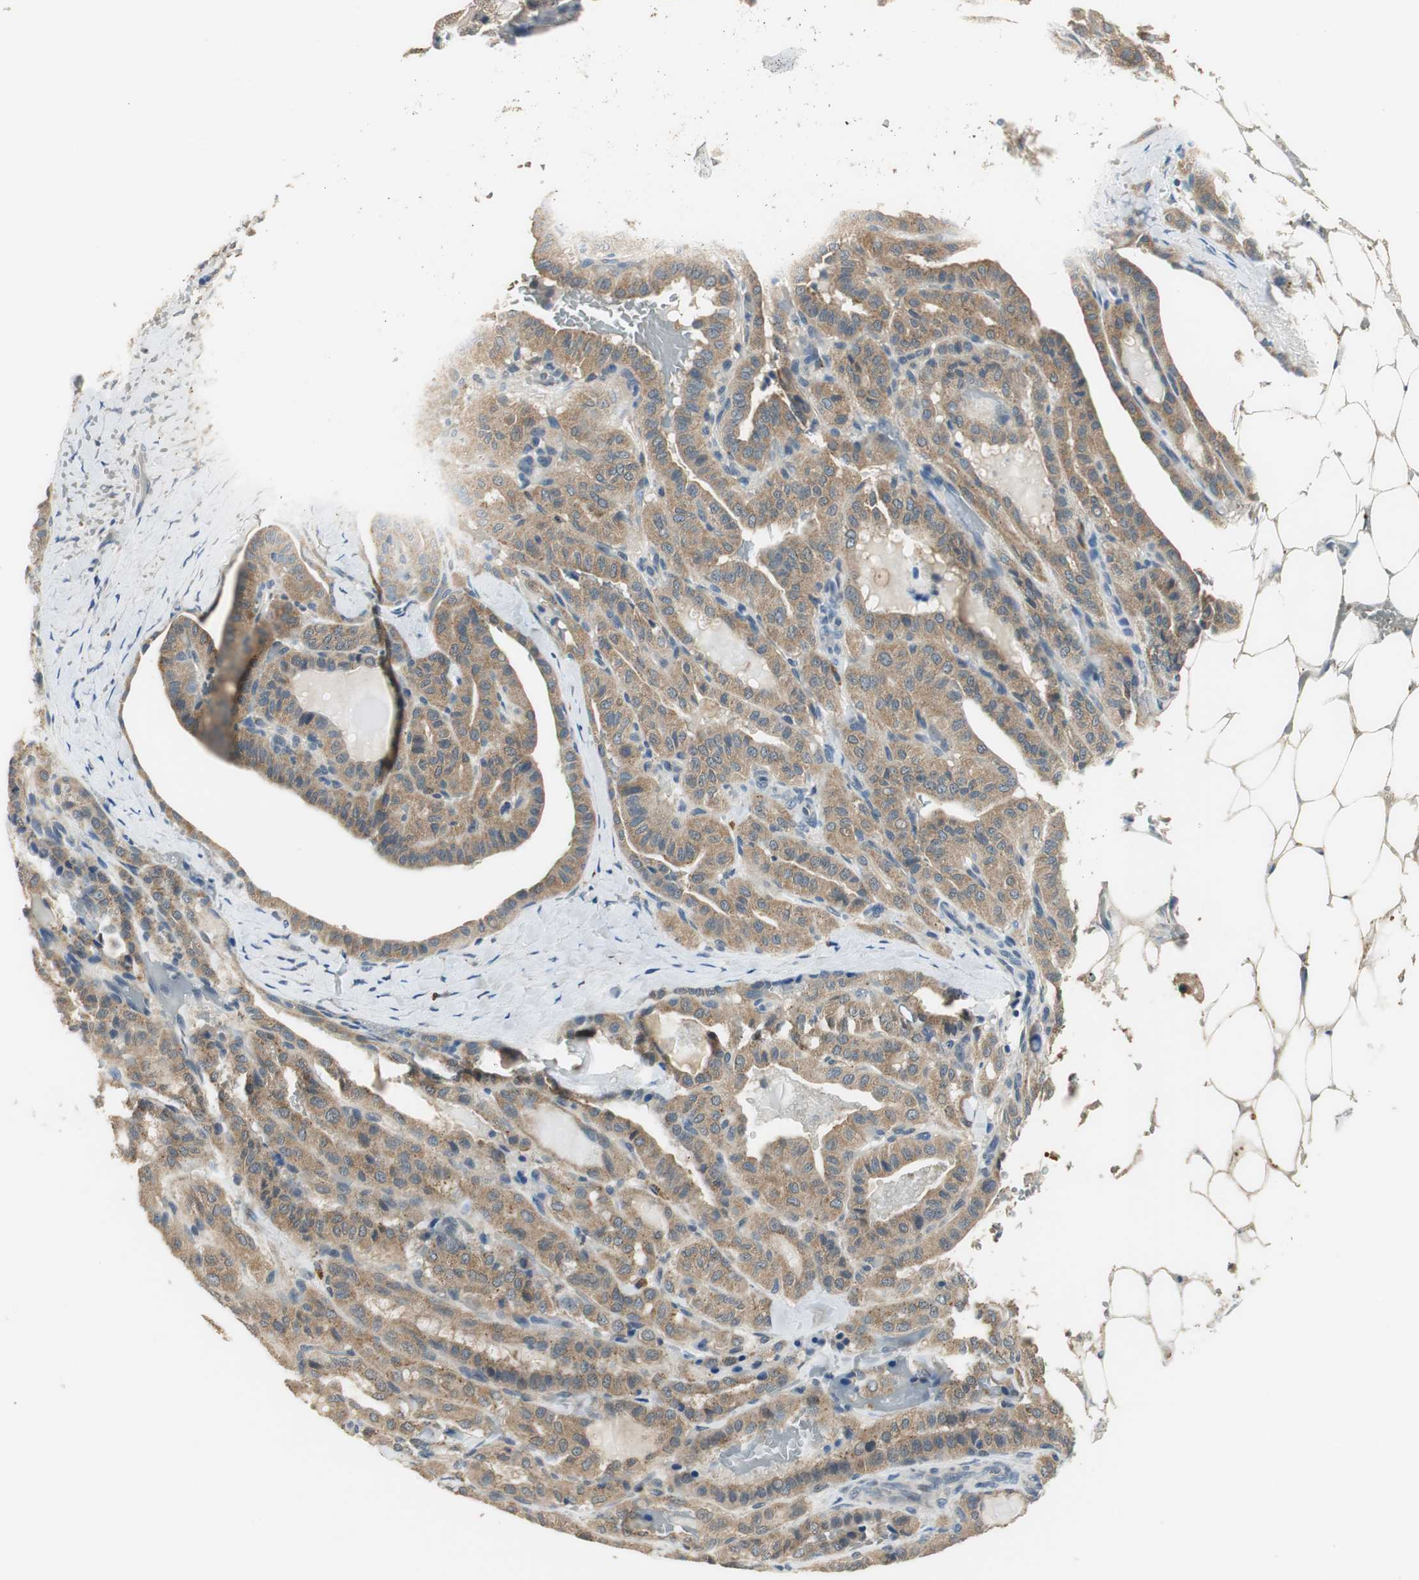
{"staining": {"intensity": "moderate", "quantity": ">75%", "location": "cytoplasmic/membranous"}, "tissue": "thyroid cancer", "cell_type": "Tumor cells", "image_type": "cancer", "snomed": [{"axis": "morphology", "description": "Papillary adenocarcinoma, NOS"}, {"axis": "topography", "description": "Thyroid gland"}], "caption": "Tumor cells display medium levels of moderate cytoplasmic/membranous staining in approximately >75% of cells in human thyroid cancer (papillary adenocarcinoma). The staining was performed using DAB to visualize the protein expression in brown, while the nuclei were stained in blue with hematoxylin (Magnification: 20x).", "gene": "NIT1", "patient": {"sex": "male", "age": 77}}